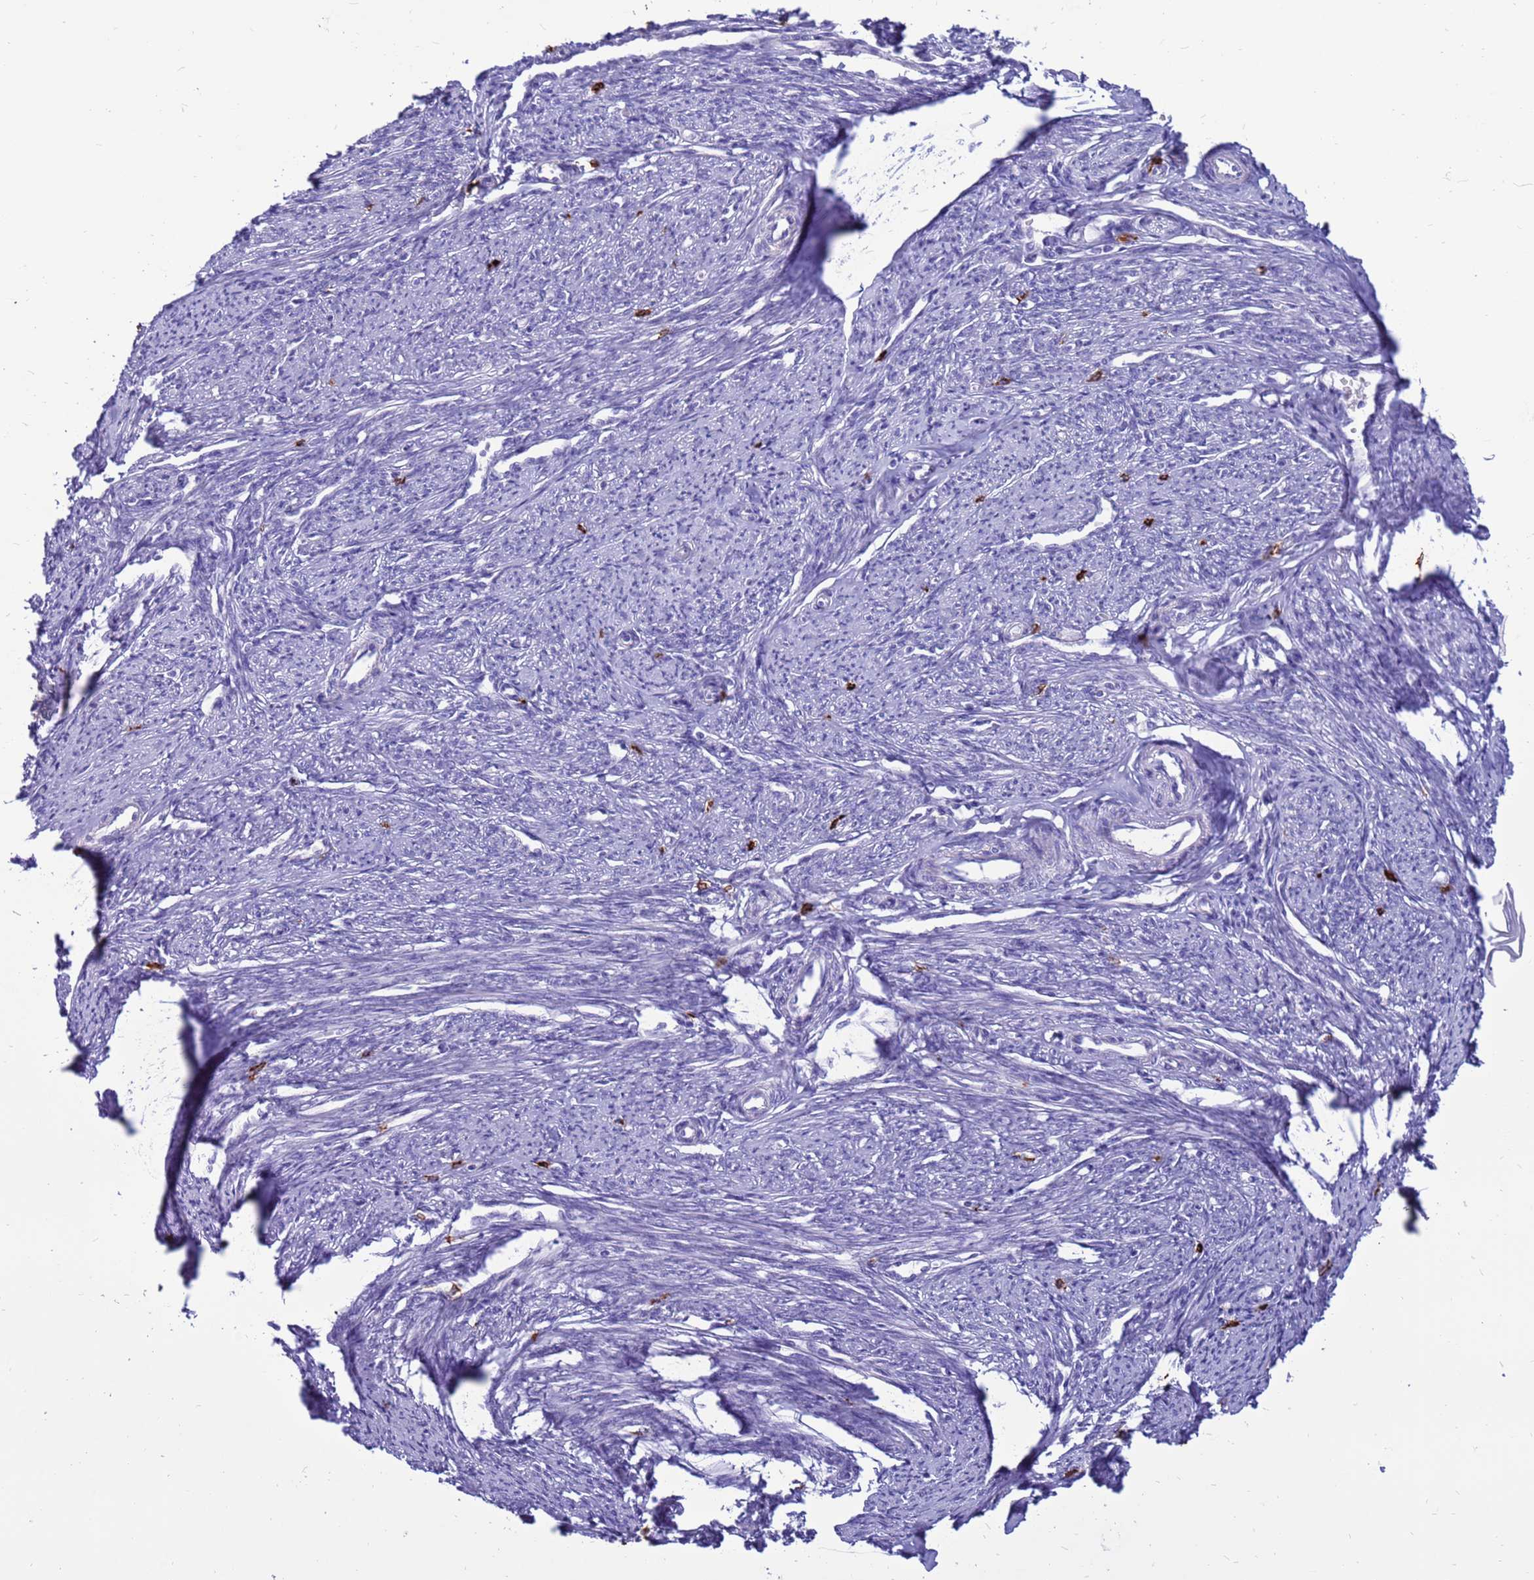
{"staining": {"intensity": "negative", "quantity": "none", "location": "none"}, "tissue": "smooth muscle", "cell_type": "Smooth muscle cells", "image_type": "normal", "snomed": [{"axis": "morphology", "description": "Normal tissue, NOS"}, {"axis": "topography", "description": "Smooth muscle"}, {"axis": "topography", "description": "Uterus"}], "caption": "Immunohistochemical staining of normal smooth muscle reveals no significant staining in smooth muscle cells. The staining is performed using DAB brown chromogen with nuclei counter-stained in using hematoxylin.", "gene": "PDE10A", "patient": {"sex": "female", "age": 59}}